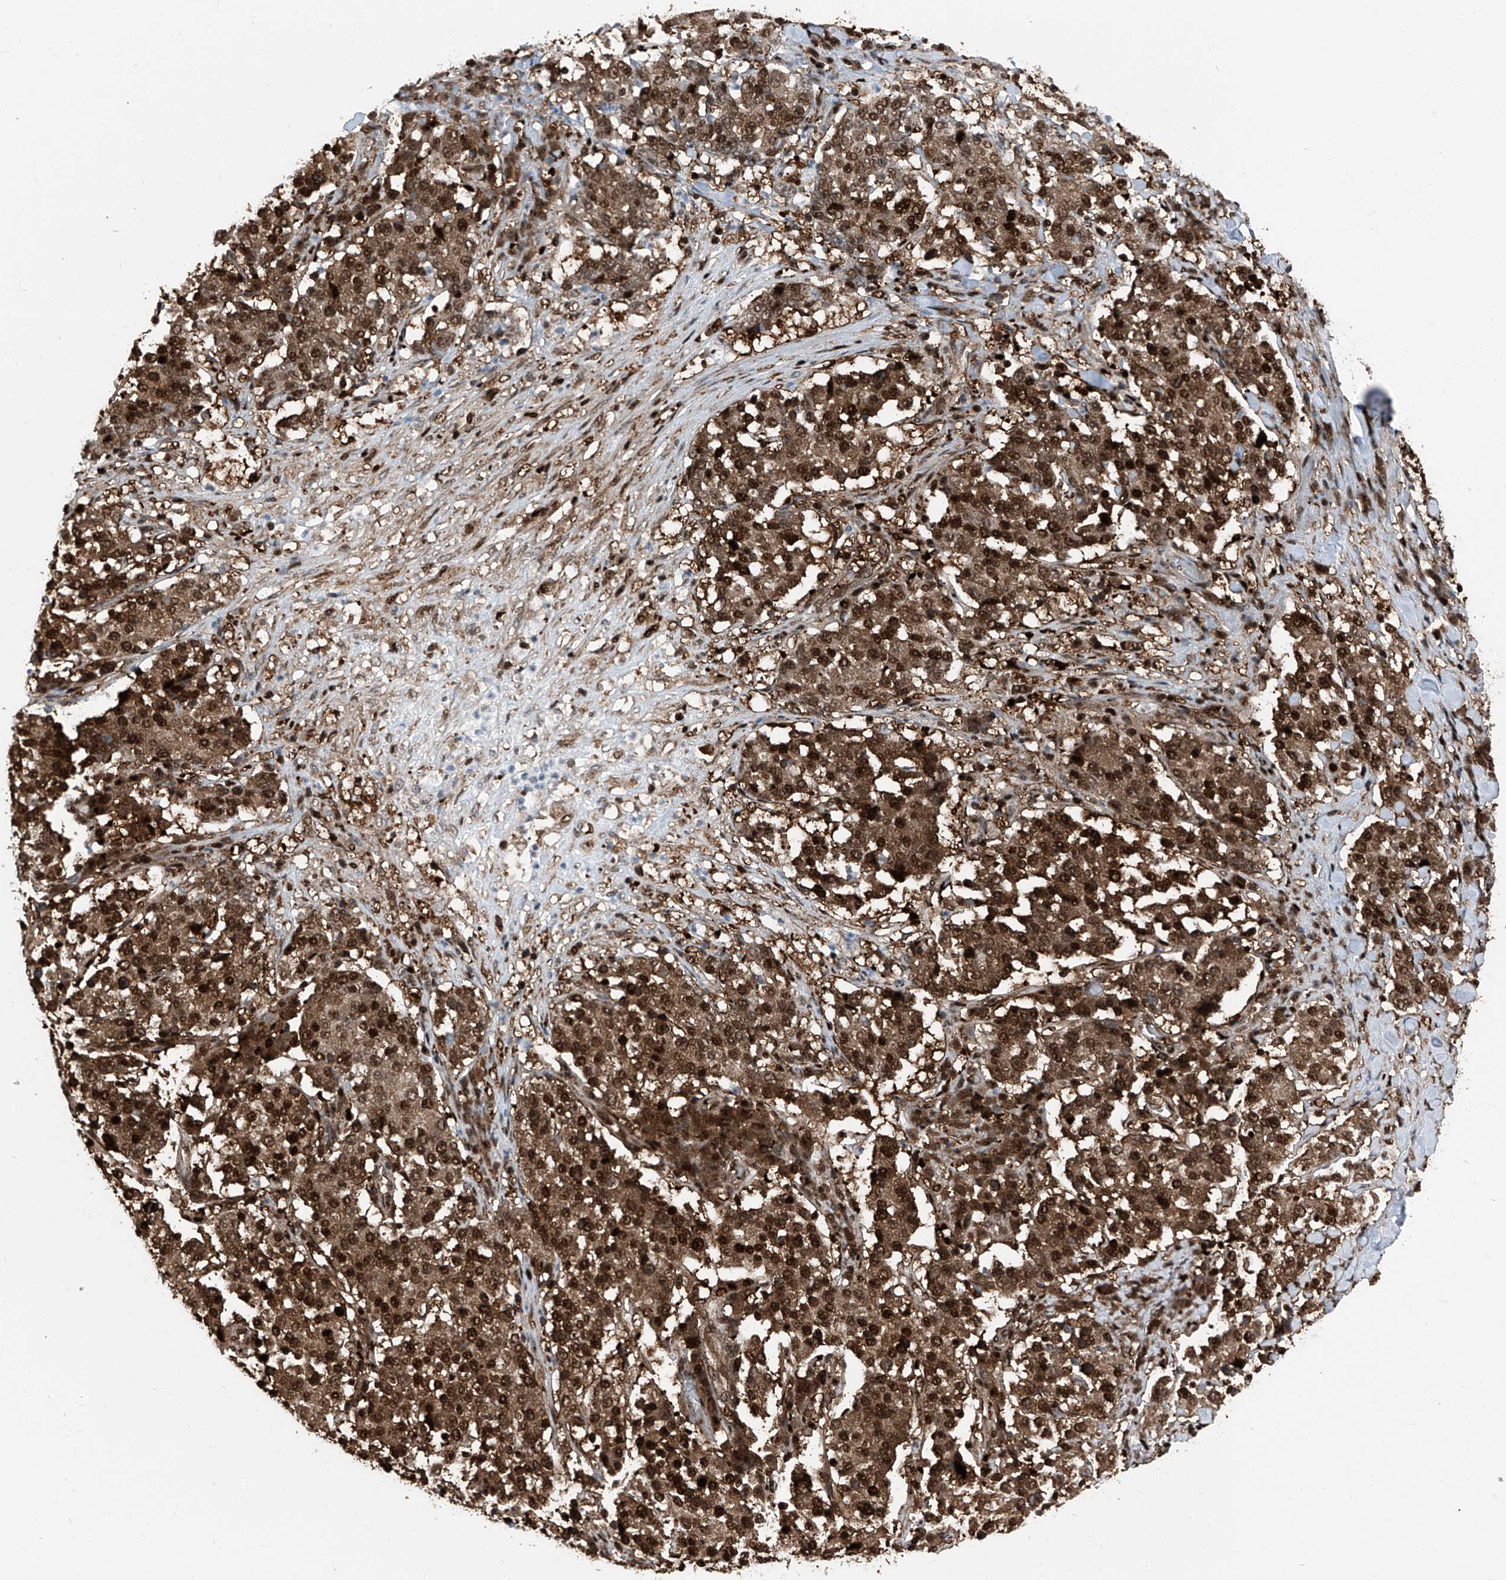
{"staining": {"intensity": "strong", "quantity": ">75%", "location": "cytoplasmic/membranous,nuclear"}, "tissue": "stomach cancer", "cell_type": "Tumor cells", "image_type": "cancer", "snomed": [{"axis": "morphology", "description": "Adenocarcinoma, NOS"}, {"axis": "topography", "description": "Stomach"}], "caption": "DAB (3,3'-diaminobenzidine) immunohistochemical staining of human stomach cancer (adenocarcinoma) exhibits strong cytoplasmic/membranous and nuclear protein staining in about >75% of tumor cells.", "gene": "PSMB10", "patient": {"sex": "male", "age": 59}}